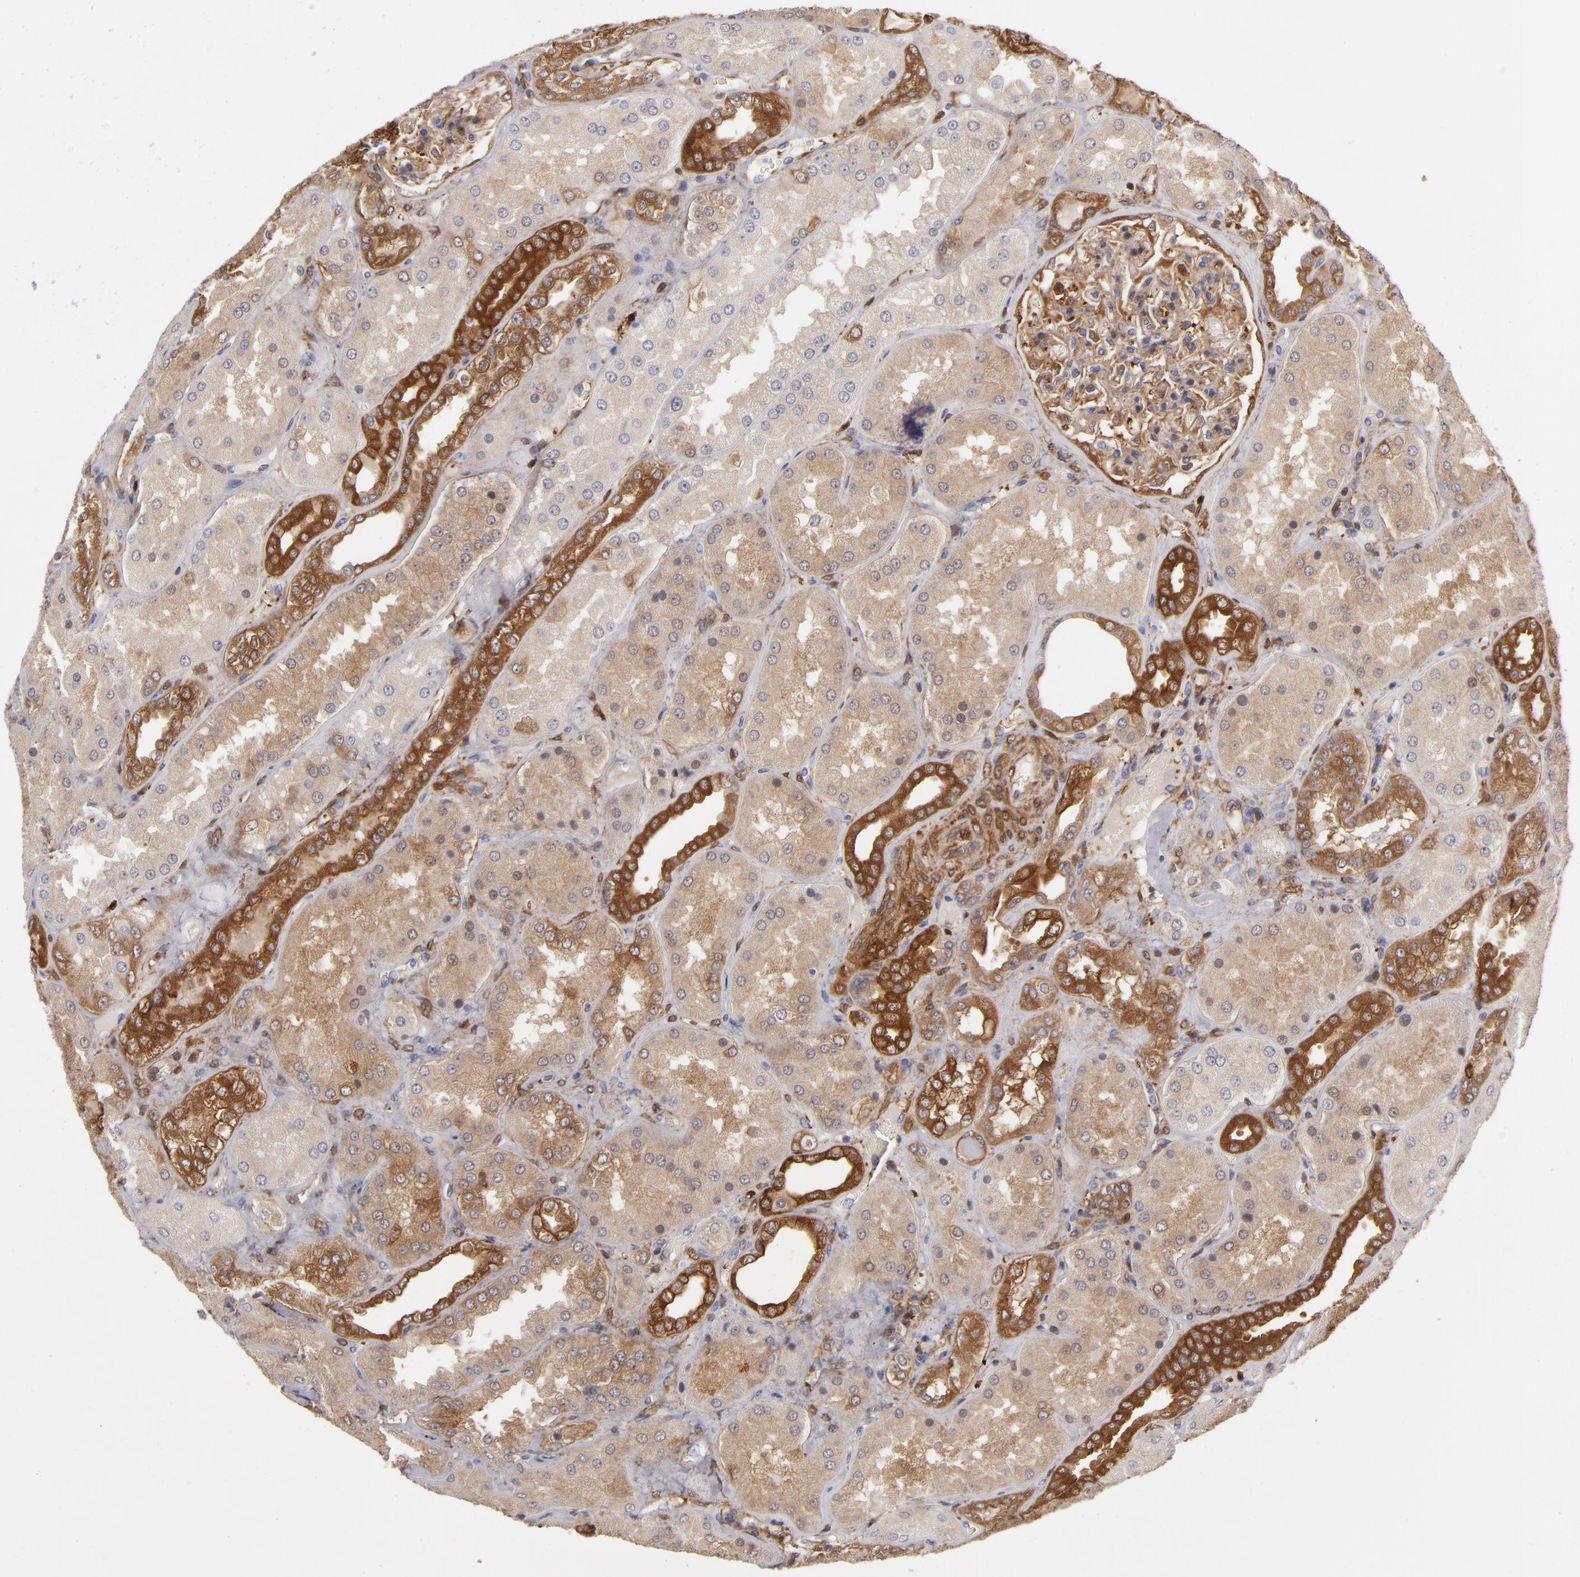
{"staining": {"intensity": "moderate", "quantity": "<25%", "location": "cytoplasmic/membranous"}, "tissue": "kidney", "cell_type": "Cells in glomeruli", "image_type": "normal", "snomed": [{"axis": "morphology", "description": "Normal tissue, NOS"}, {"axis": "topography", "description": "Kidney"}], "caption": "The histopathology image demonstrates staining of benign kidney, revealing moderate cytoplasmic/membranous protein staining (brown color) within cells in glomeruli.", "gene": "VCL", "patient": {"sex": "female", "age": 56}}